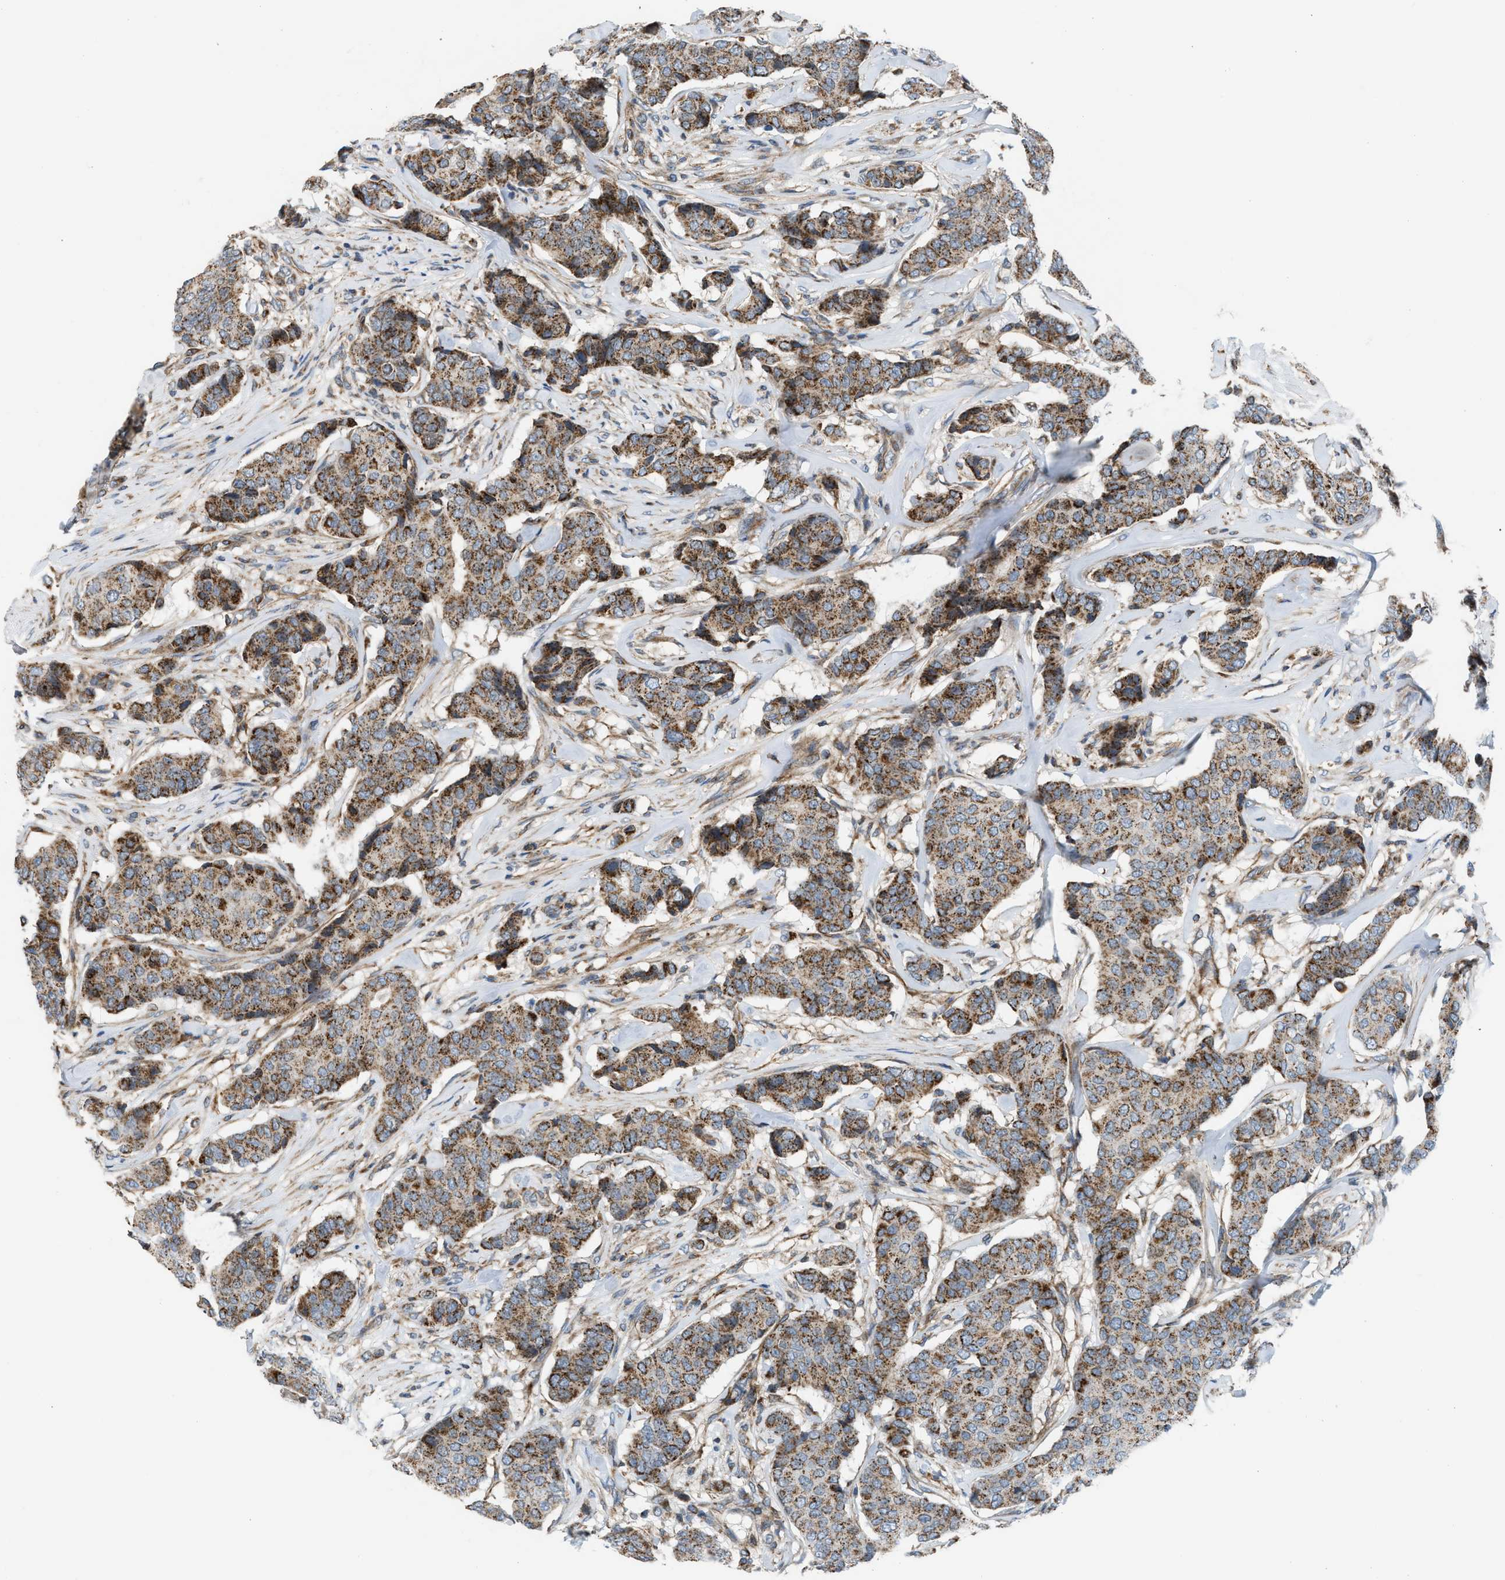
{"staining": {"intensity": "moderate", "quantity": ">75%", "location": "cytoplasmic/membranous"}, "tissue": "breast cancer", "cell_type": "Tumor cells", "image_type": "cancer", "snomed": [{"axis": "morphology", "description": "Duct carcinoma"}, {"axis": "topography", "description": "Breast"}], "caption": "Immunohistochemistry (IHC) micrograph of breast cancer stained for a protein (brown), which shows medium levels of moderate cytoplasmic/membranous staining in about >75% of tumor cells.", "gene": "SLC10A3", "patient": {"sex": "female", "age": 75}}